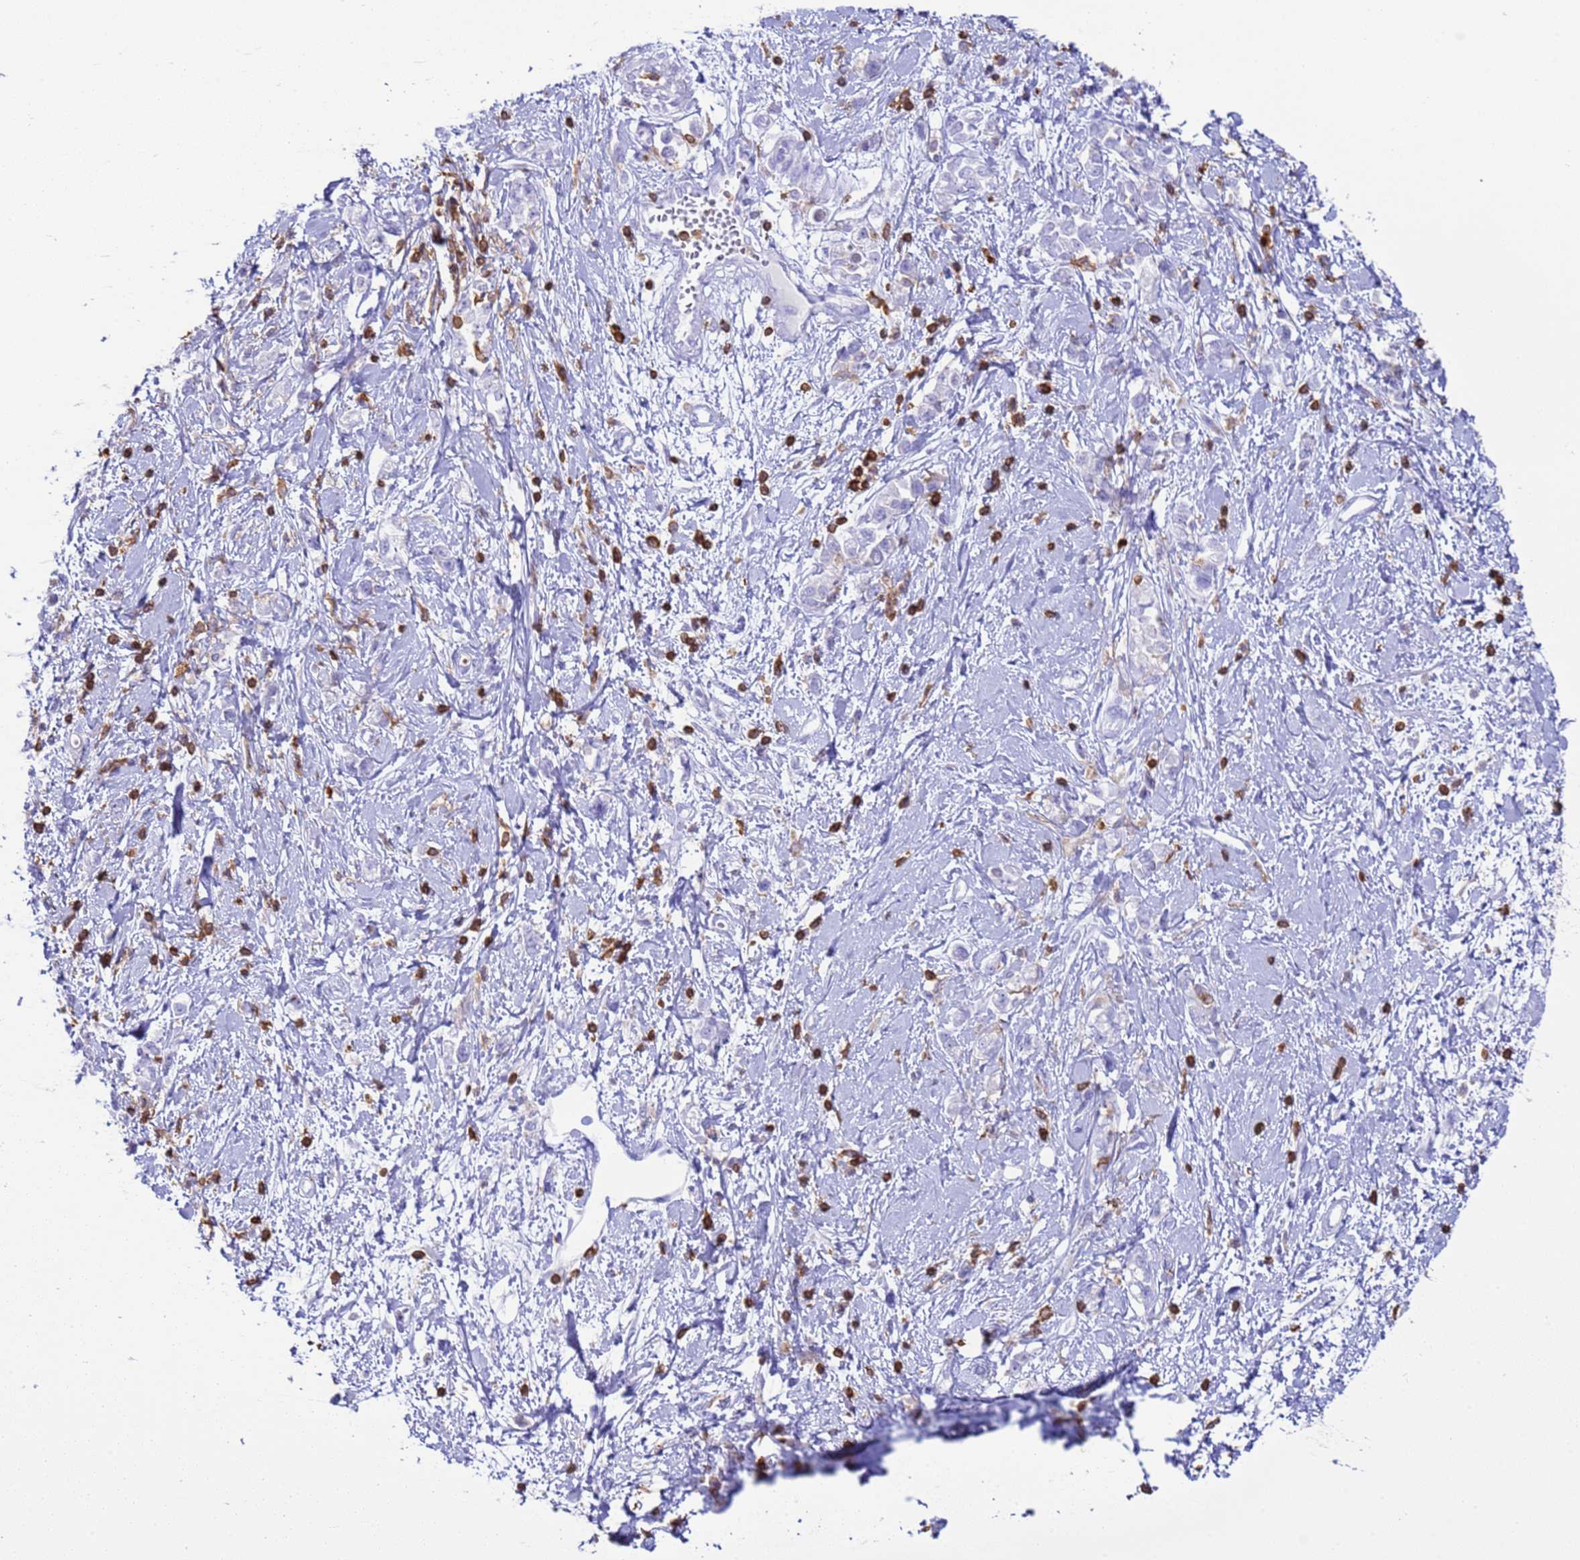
{"staining": {"intensity": "negative", "quantity": "none", "location": "none"}, "tissue": "stomach cancer", "cell_type": "Tumor cells", "image_type": "cancer", "snomed": [{"axis": "morphology", "description": "Adenocarcinoma, NOS"}, {"axis": "topography", "description": "Stomach"}], "caption": "Immunohistochemistry (IHC) micrograph of neoplastic tissue: human adenocarcinoma (stomach) stained with DAB exhibits no significant protein staining in tumor cells.", "gene": "IRF5", "patient": {"sex": "female", "age": 76}}